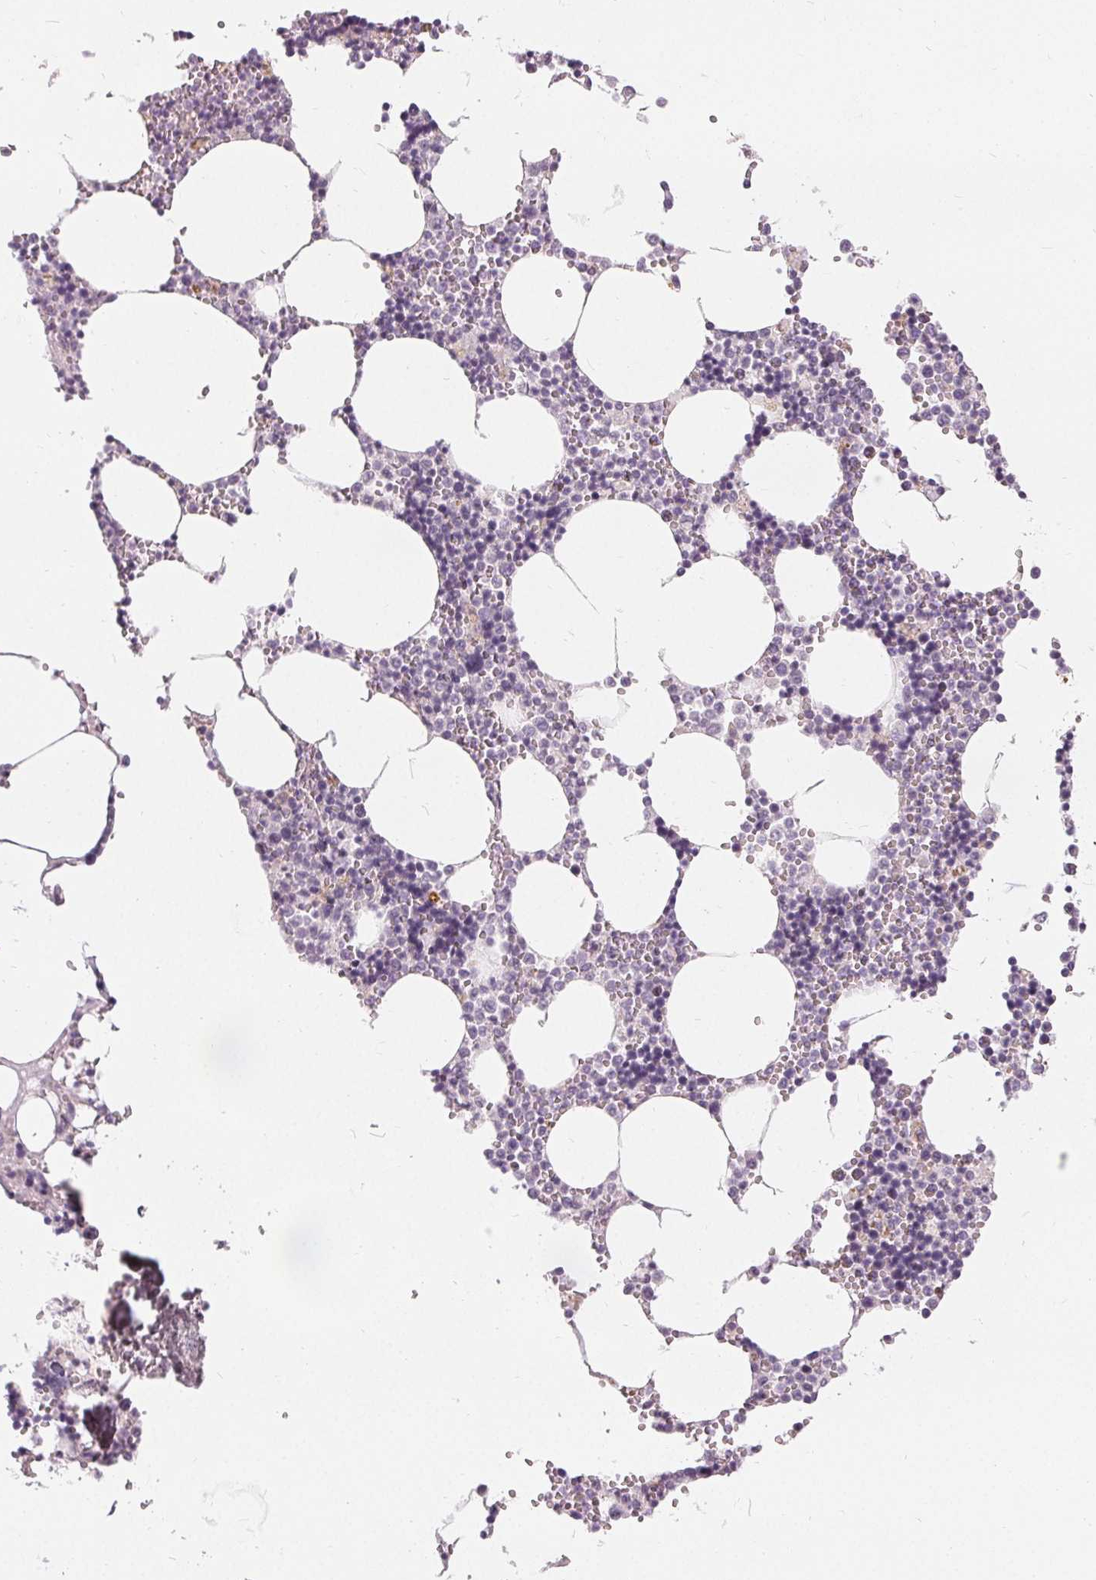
{"staining": {"intensity": "negative", "quantity": "none", "location": "none"}, "tissue": "bone marrow", "cell_type": "Hematopoietic cells", "image_type": "normal", "snomed": [{"axis": "morphology", "description": "Normal tissue, NOS"}, {"axis": "topography", "description": "Bone marrow"}], "caption": "Immunohistochemistry micrograph of normal bone marrow: human bone marrow stained with DAB displays no significant protein staining in hematopoietic cells.", "gene": "HOPX", "patient": {"sex": "male", "age": 54}}